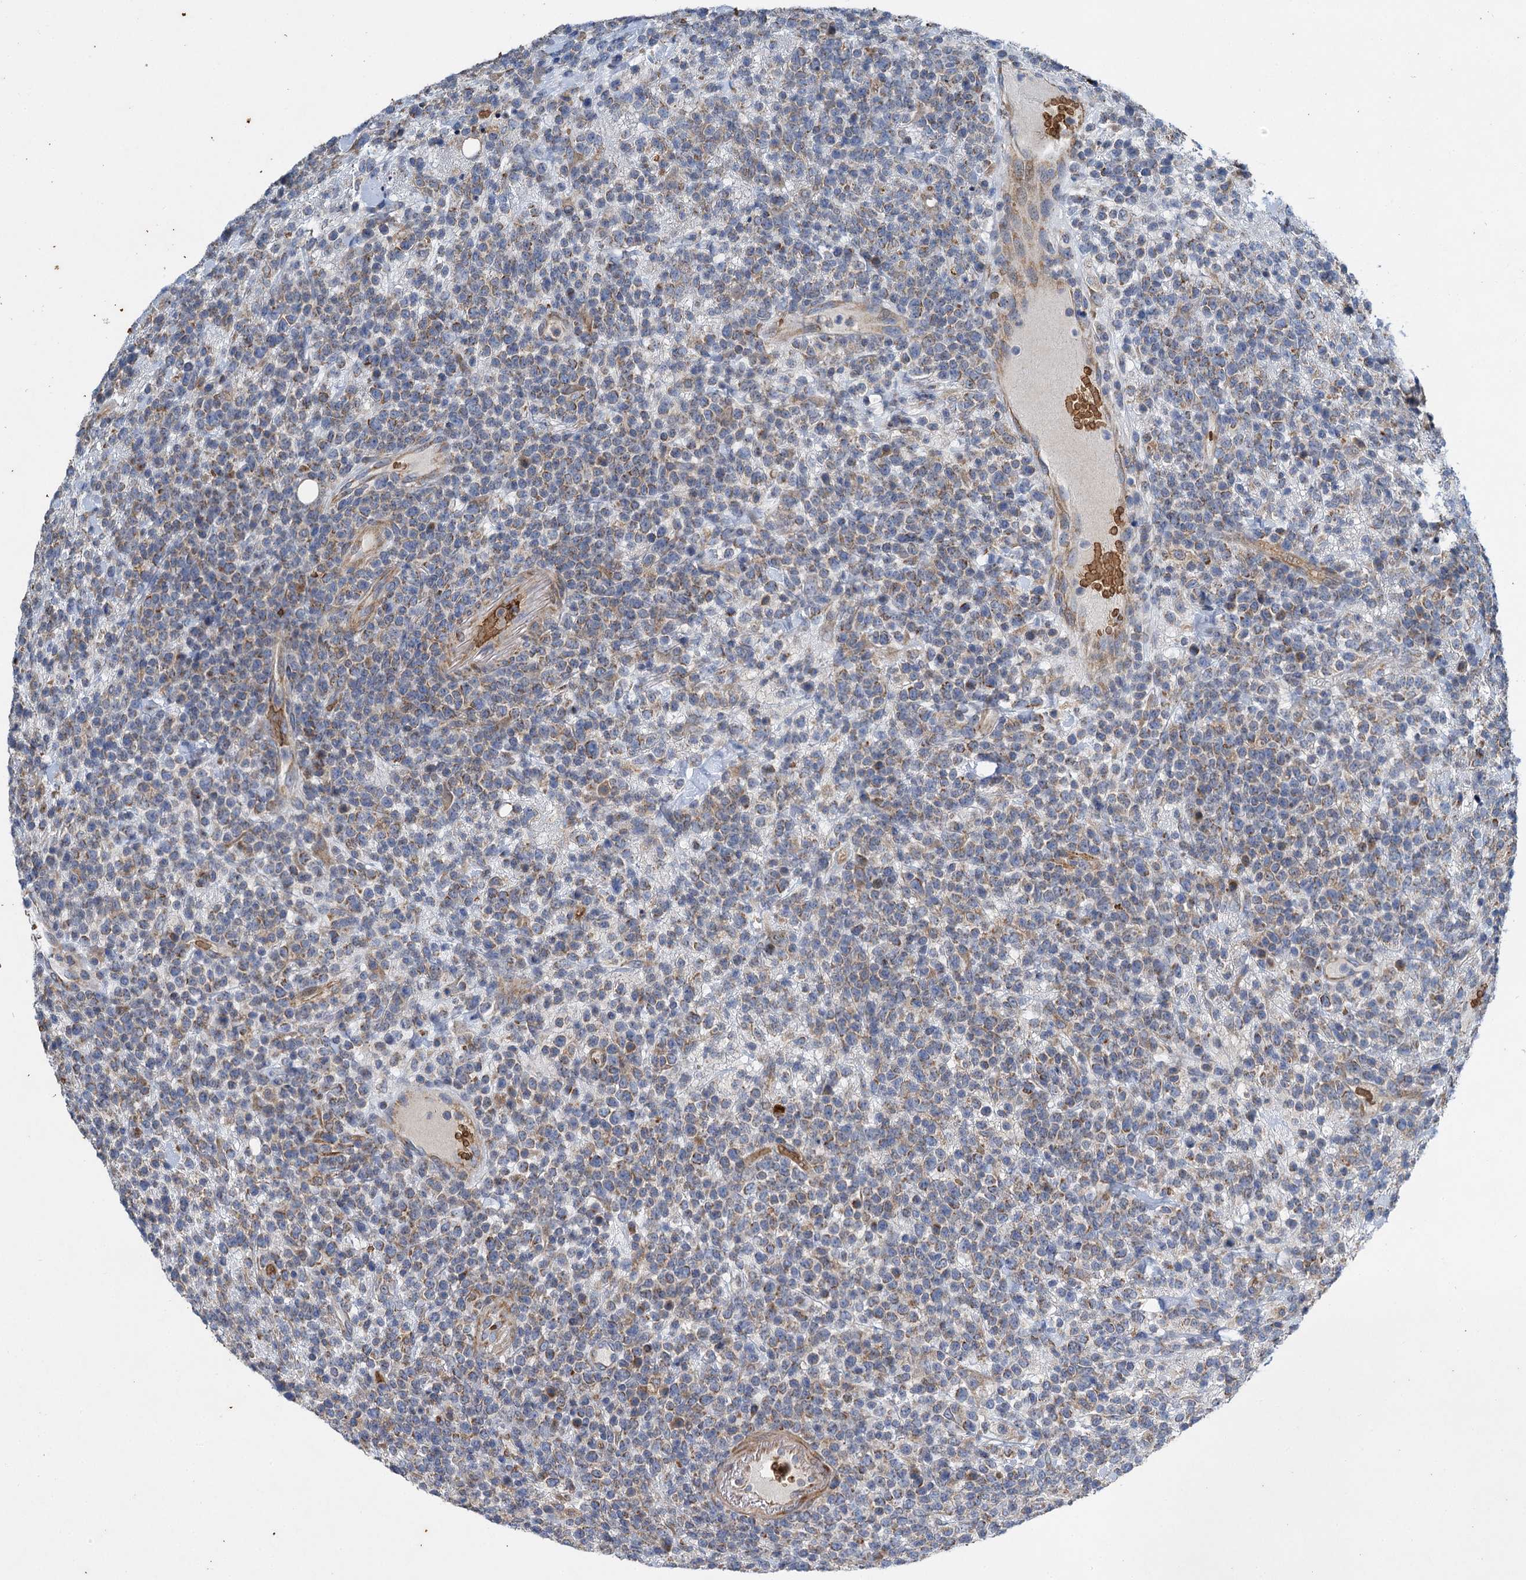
{"staining": {"intensity": "negative", "quantity": "none", "location": "none"}, "tissue": "lymphoma", "cell_type": "Tumor cells", "image_type": "cancer", "snomed": [{"axis": "morphology", "description": "Malignant lymphoma, non-Hodgkin's type, High grade"}, {"axis": "topography", "description": "Colon"}], "caption": "Immunohistochemistry (IHC) photomicrograph of human malignant lymphoma, non-Hodgkin's type (high-grade) stained for a protein (brown), which displays no positivity in tumor cells. (DAB (3,3'-diaminobenzidine) immunohistochemistry with hematoxylin counter stain).", "gene": "BCS1L", "patient": {"sex": "female", "age": 53}}